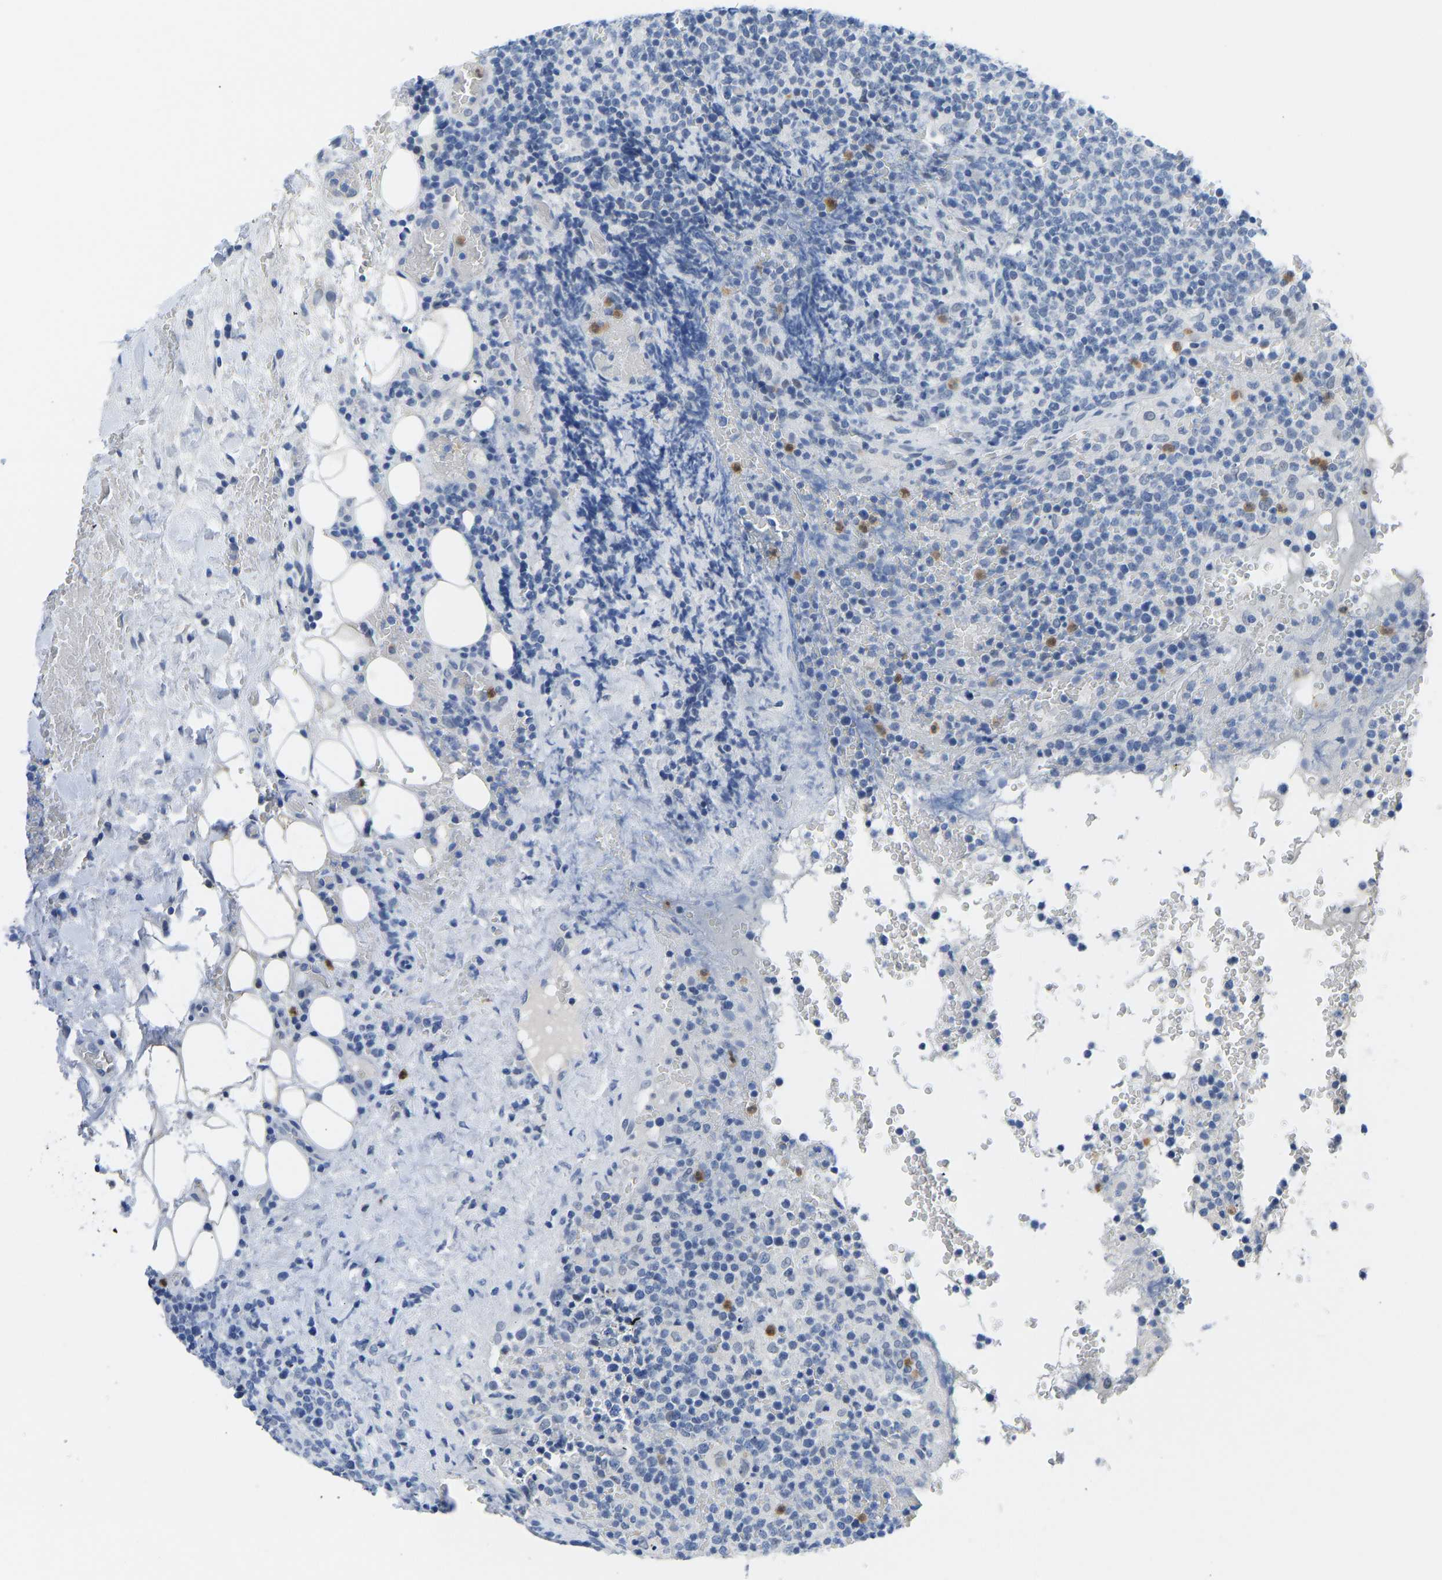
{"staining": {"intensity": "negative", "quantity": "none", "location": "none"}, "tissue": "lymphoma", "cell_type": "Tumor cells", "image_type": "cancer", "snomed": [{"axis": "morphology", "description": "Malignant lymphoma, non-Hodgkin's type, High grade"}, {"axis": "topography", "description": "Lymph node"}], "caption": "High power microscopy photomicrograph of an IHC image of lymphoma, revealing no significant expression in tumor cells.", "gene": "TXNDC2", "patient": {"sex": "male", "age": 61}}